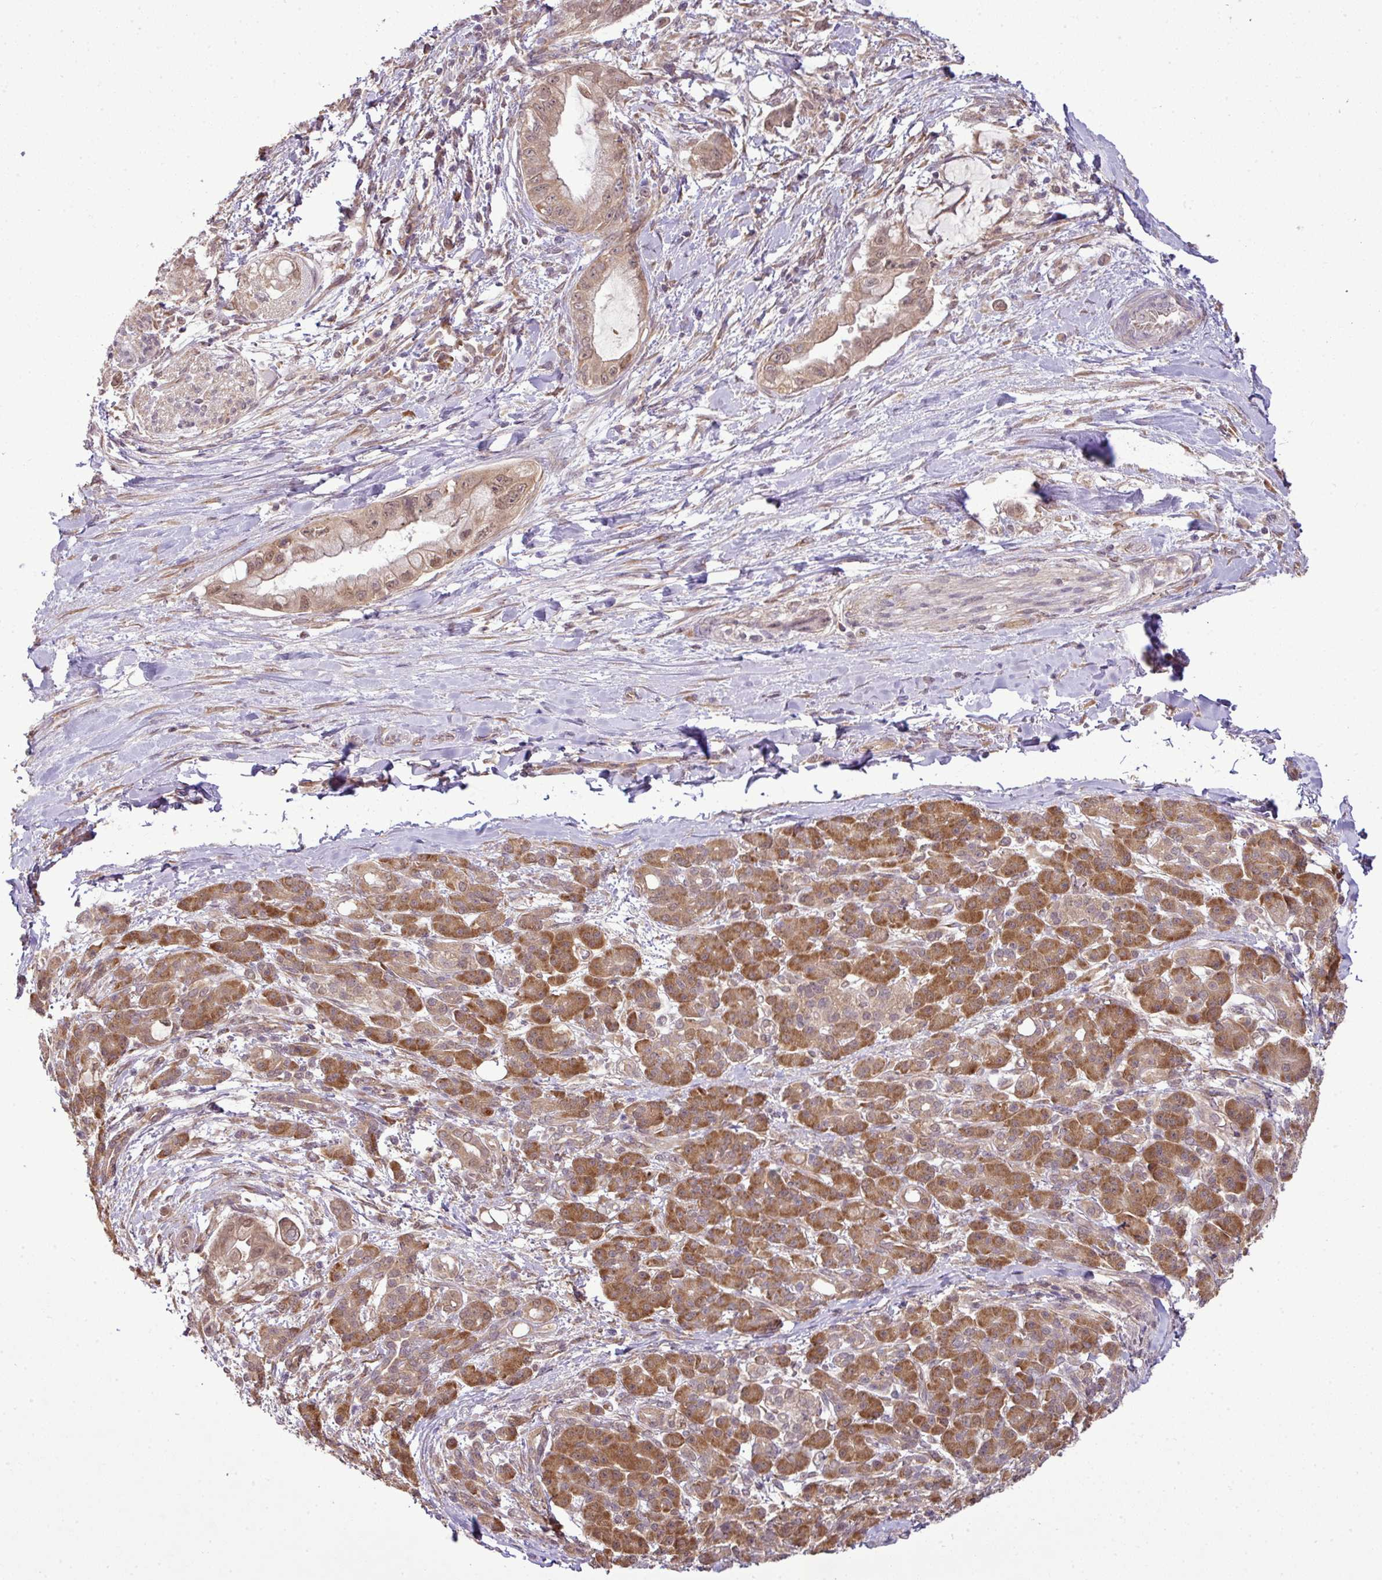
{"staining": {"intensity": "weak", "quantity": ">75%", "location": "cytoplasmic/membranous,nuclear"}, "tissue": "pancreatic cancer", "cell_type": "Tumor cells", "image_type": "cancer", "snomed": [{"axis": "morphology", "description": "Adenocarcinoma, NOS"}, {"axis": "topography", "description": "Pancreas"}], "caption": "Immunohistochemistry (IHC) (DAB (3,3'-diaminobenzidine)) staining of human adenocarcinoma (pancreatic) shows weak cytoplasmic/membranous and nuclear protein positivity in about >75% of tumor cells.", "gene": "DNAAF4", "patient": {"sex": "male", "age": 48}}